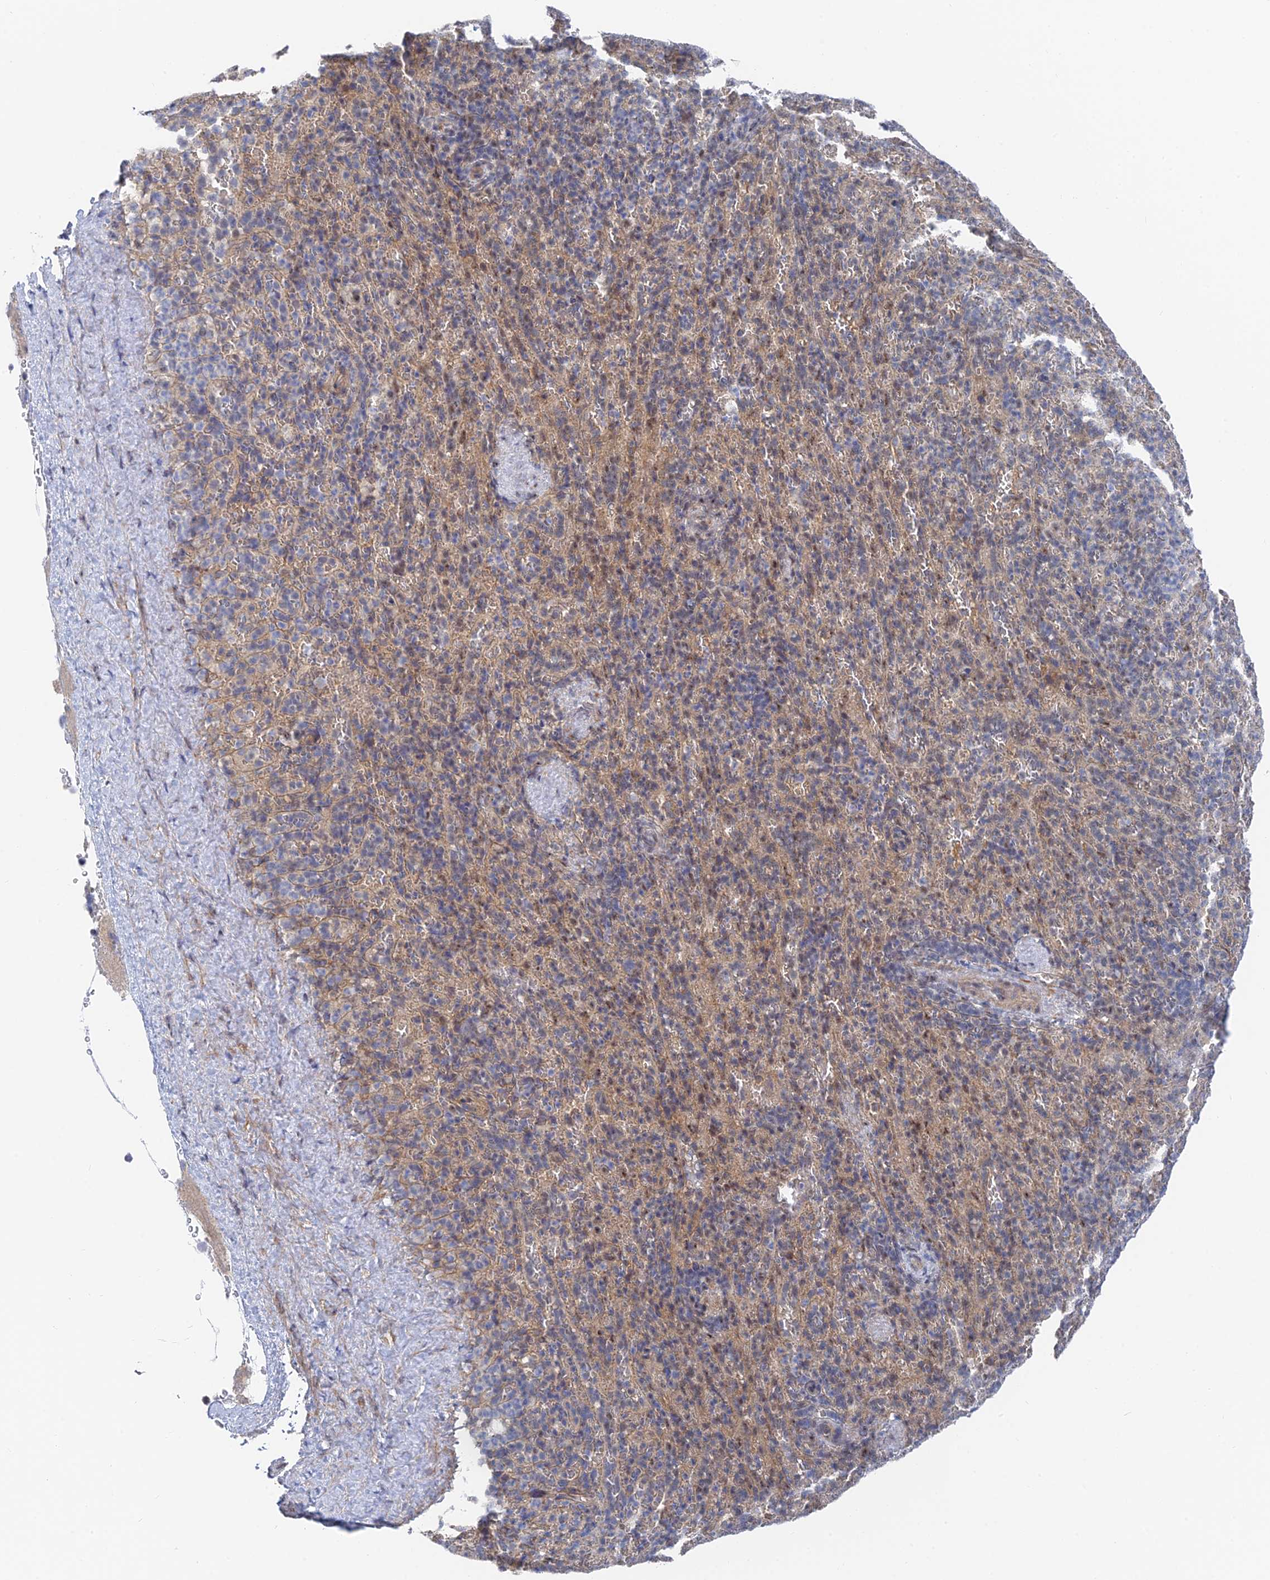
{"staining": {"intensity": "weak", "quantity": "25%-75%", "location": "cytoplasmic/membranous,nuclear"}, "tissue": "spleen", "cell_type": "Cells in red pulp", "image_type": "normal", "snomed": [{"axis": "morphology", "description": "Normal tissue, NOS"}, {"axis": "topography", "description": "Spleen"}], "caption": "Normal spleen reveals weak cytoplasmic/membranous,nuclear staining in about 25%-75% of cells in red pulp, visualized by immunohistochemistry.", "gene": "CFAP92", "patient": {"sex": "female", "age": 21}}